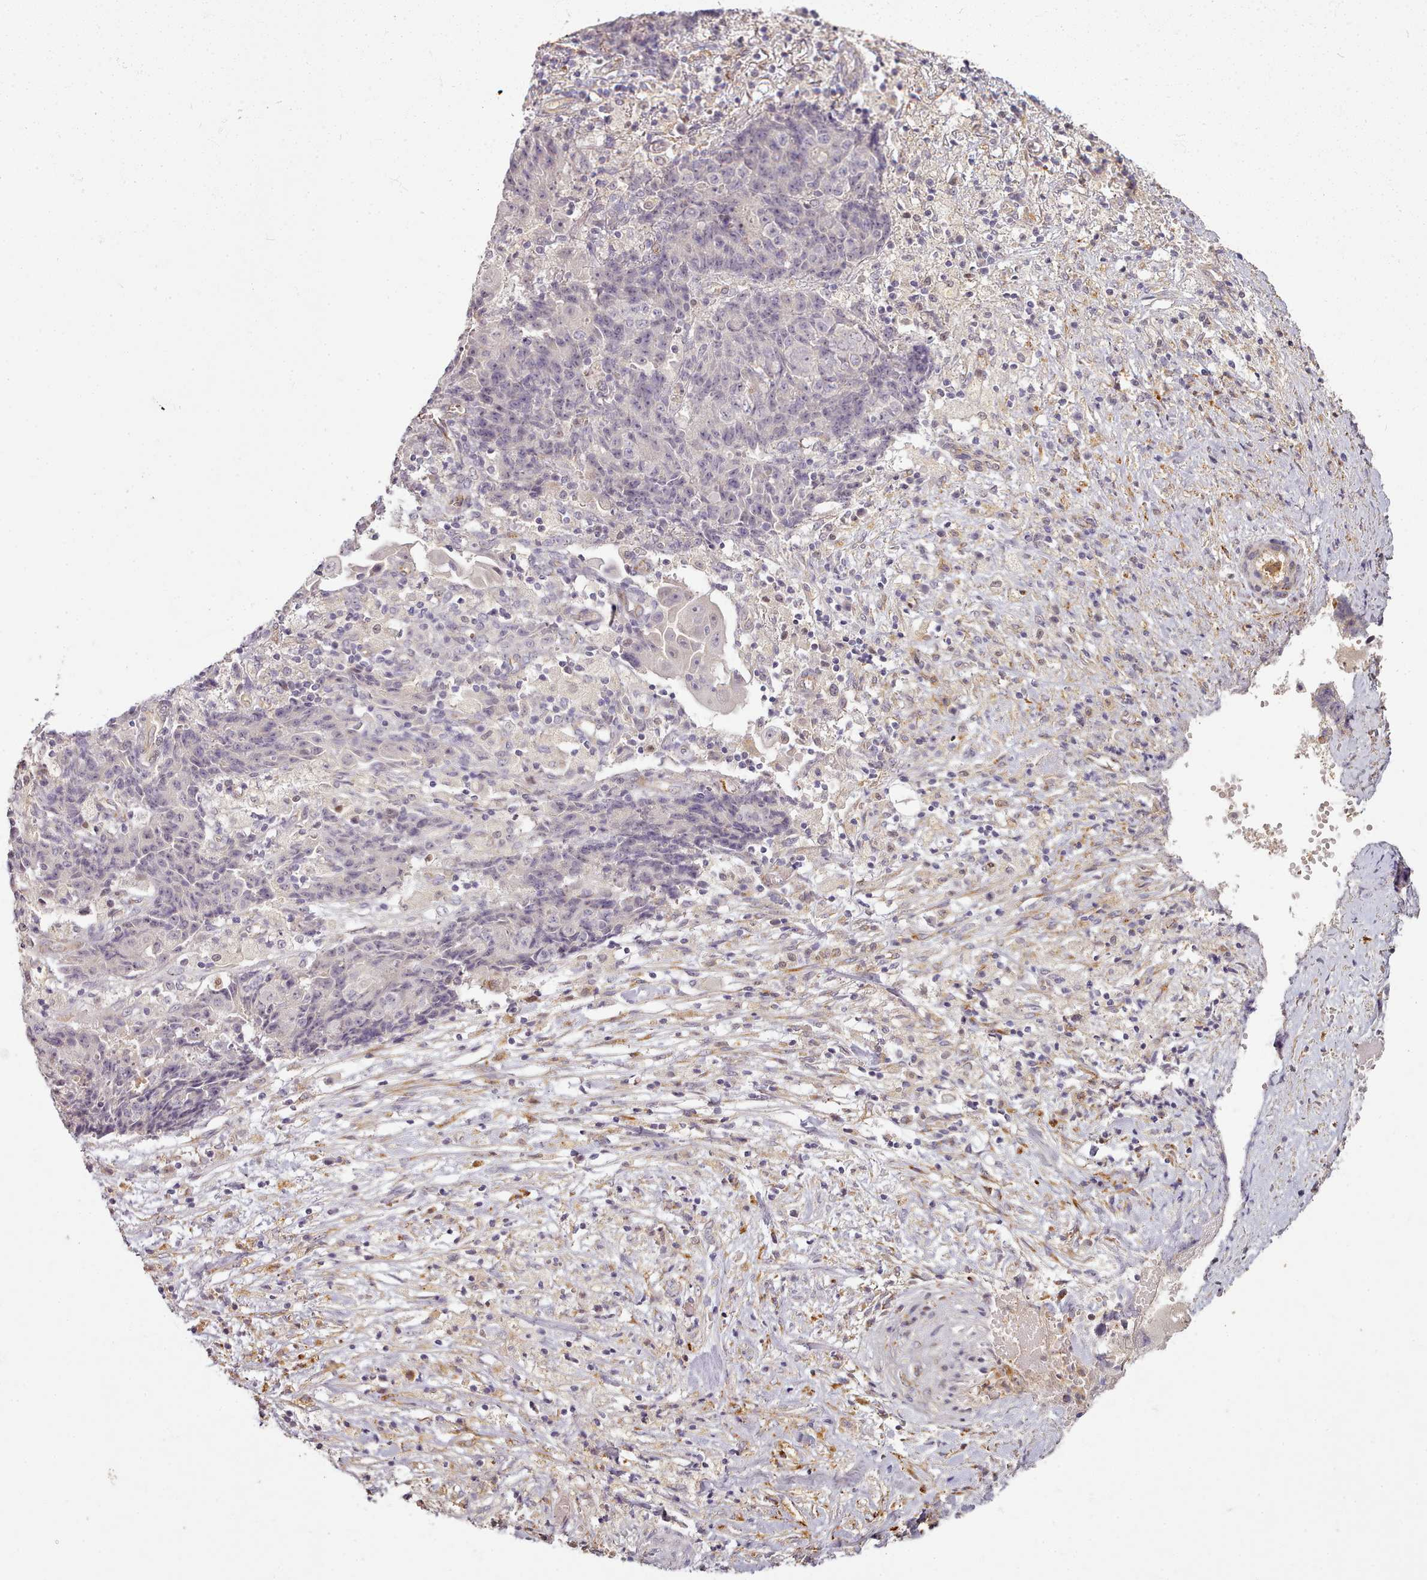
{"staining": {"intensity": "weak", "quantity": "<25%", "location": "nuclear"}, "tissue": "ovarian cancer", "cell_type": "Tumor cells", "image_type": "cancer", "snomed": [{"axis": "morphology", "description": "Carcinoma, endometroid"}, {"axis": "topography", "description": "Ovary"}], "caption": "A histopathology image of human endometroid carcinoma (ovarian) is negative for staining in tumor cells.", "gene": "C1QTNF5", "patient": {"sex": "female", "age": 42}}